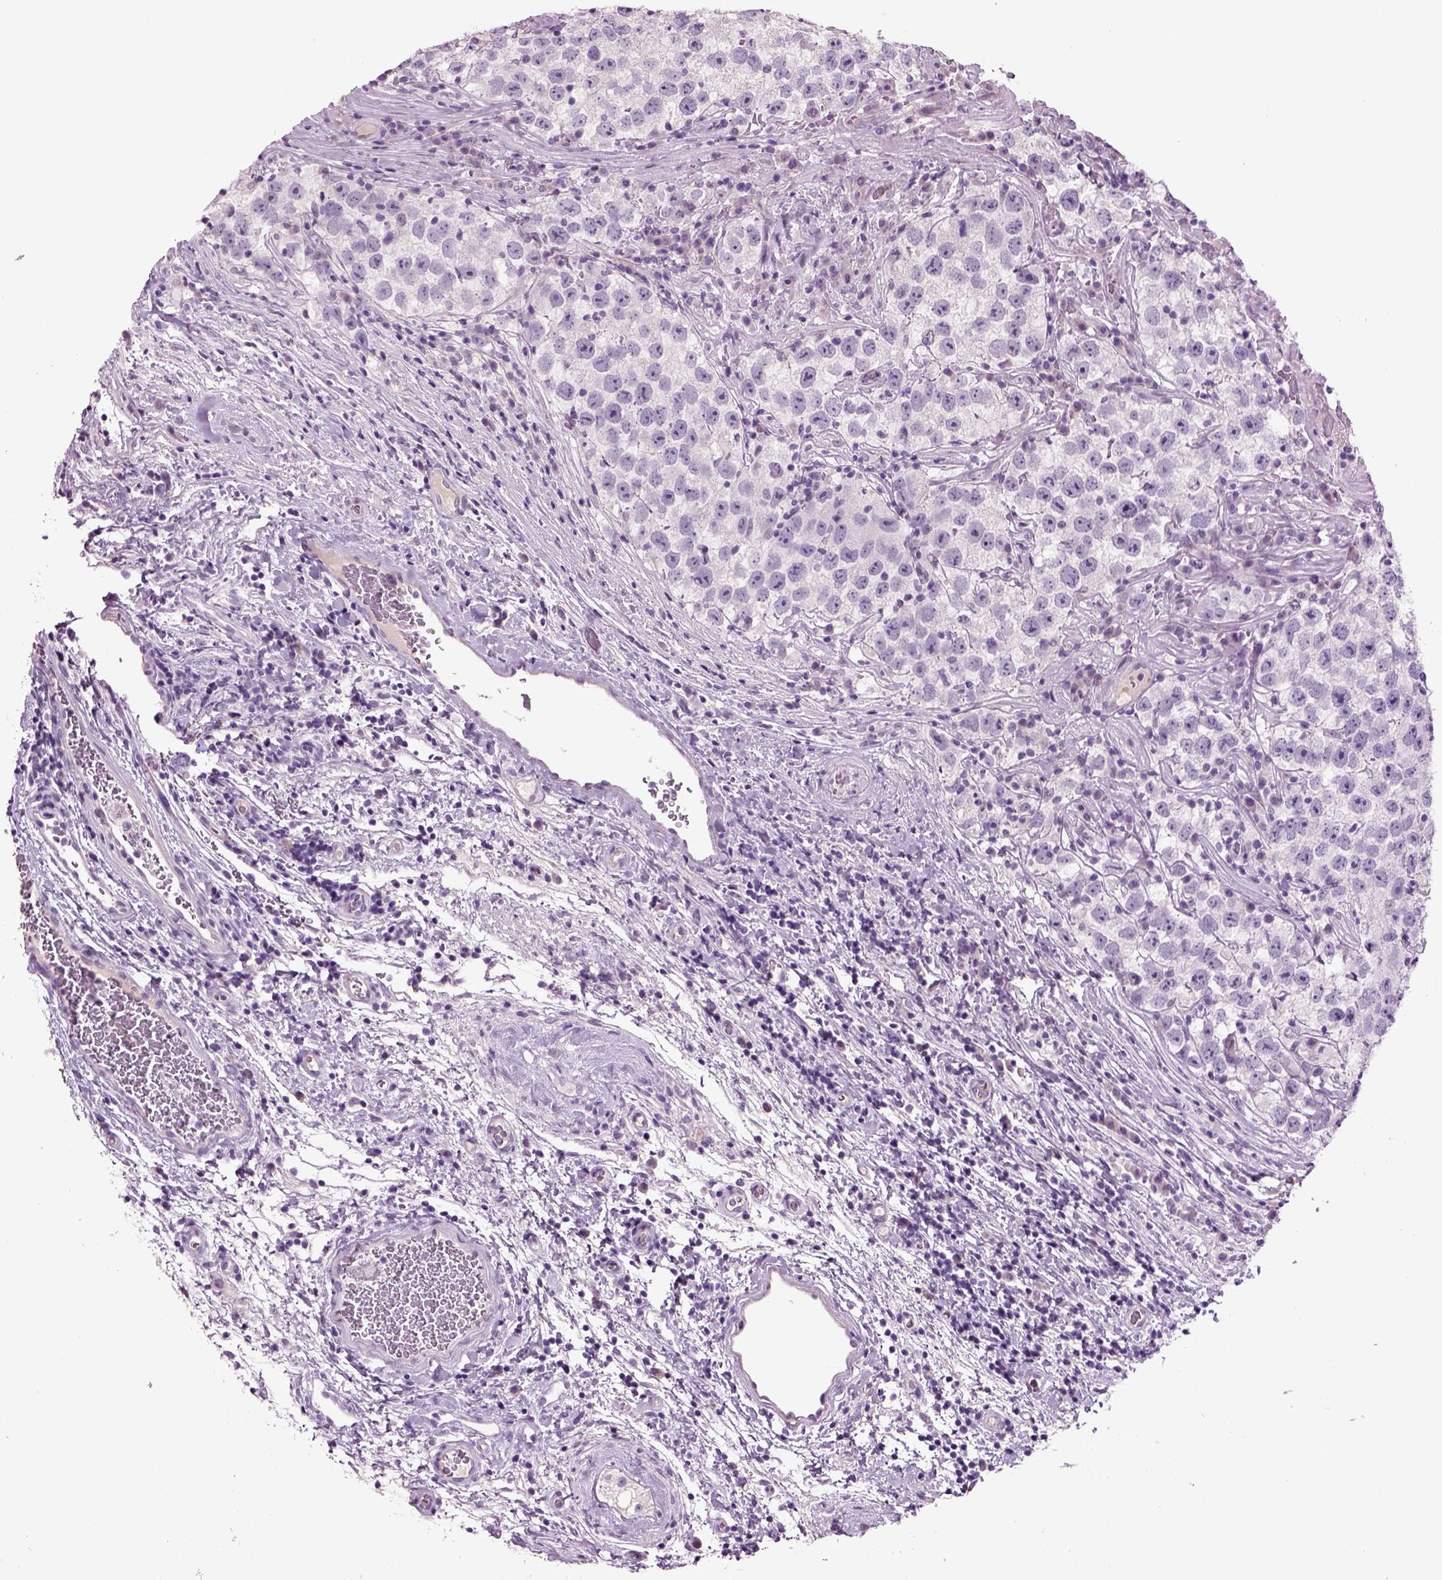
{"staining": {"intensity": "negative", "quantity": "none", "location": "none"}, "tissue": "testis cancer", "cell_type": "Tumor cells", "image_type": "cancer", "snomed": [{"axis": "morphology", "description": "Normal tissue, NOS"}, {"axis": "morphology", "description": "Seminoma, NOS"}, {"axis": "topography", "description": "Testis"}], "caption": "Image shows no significant protein expression in tumor cells of testis cancer.", "gene": "COL9A2", "patient": {"sex": "male", "age": 31}}